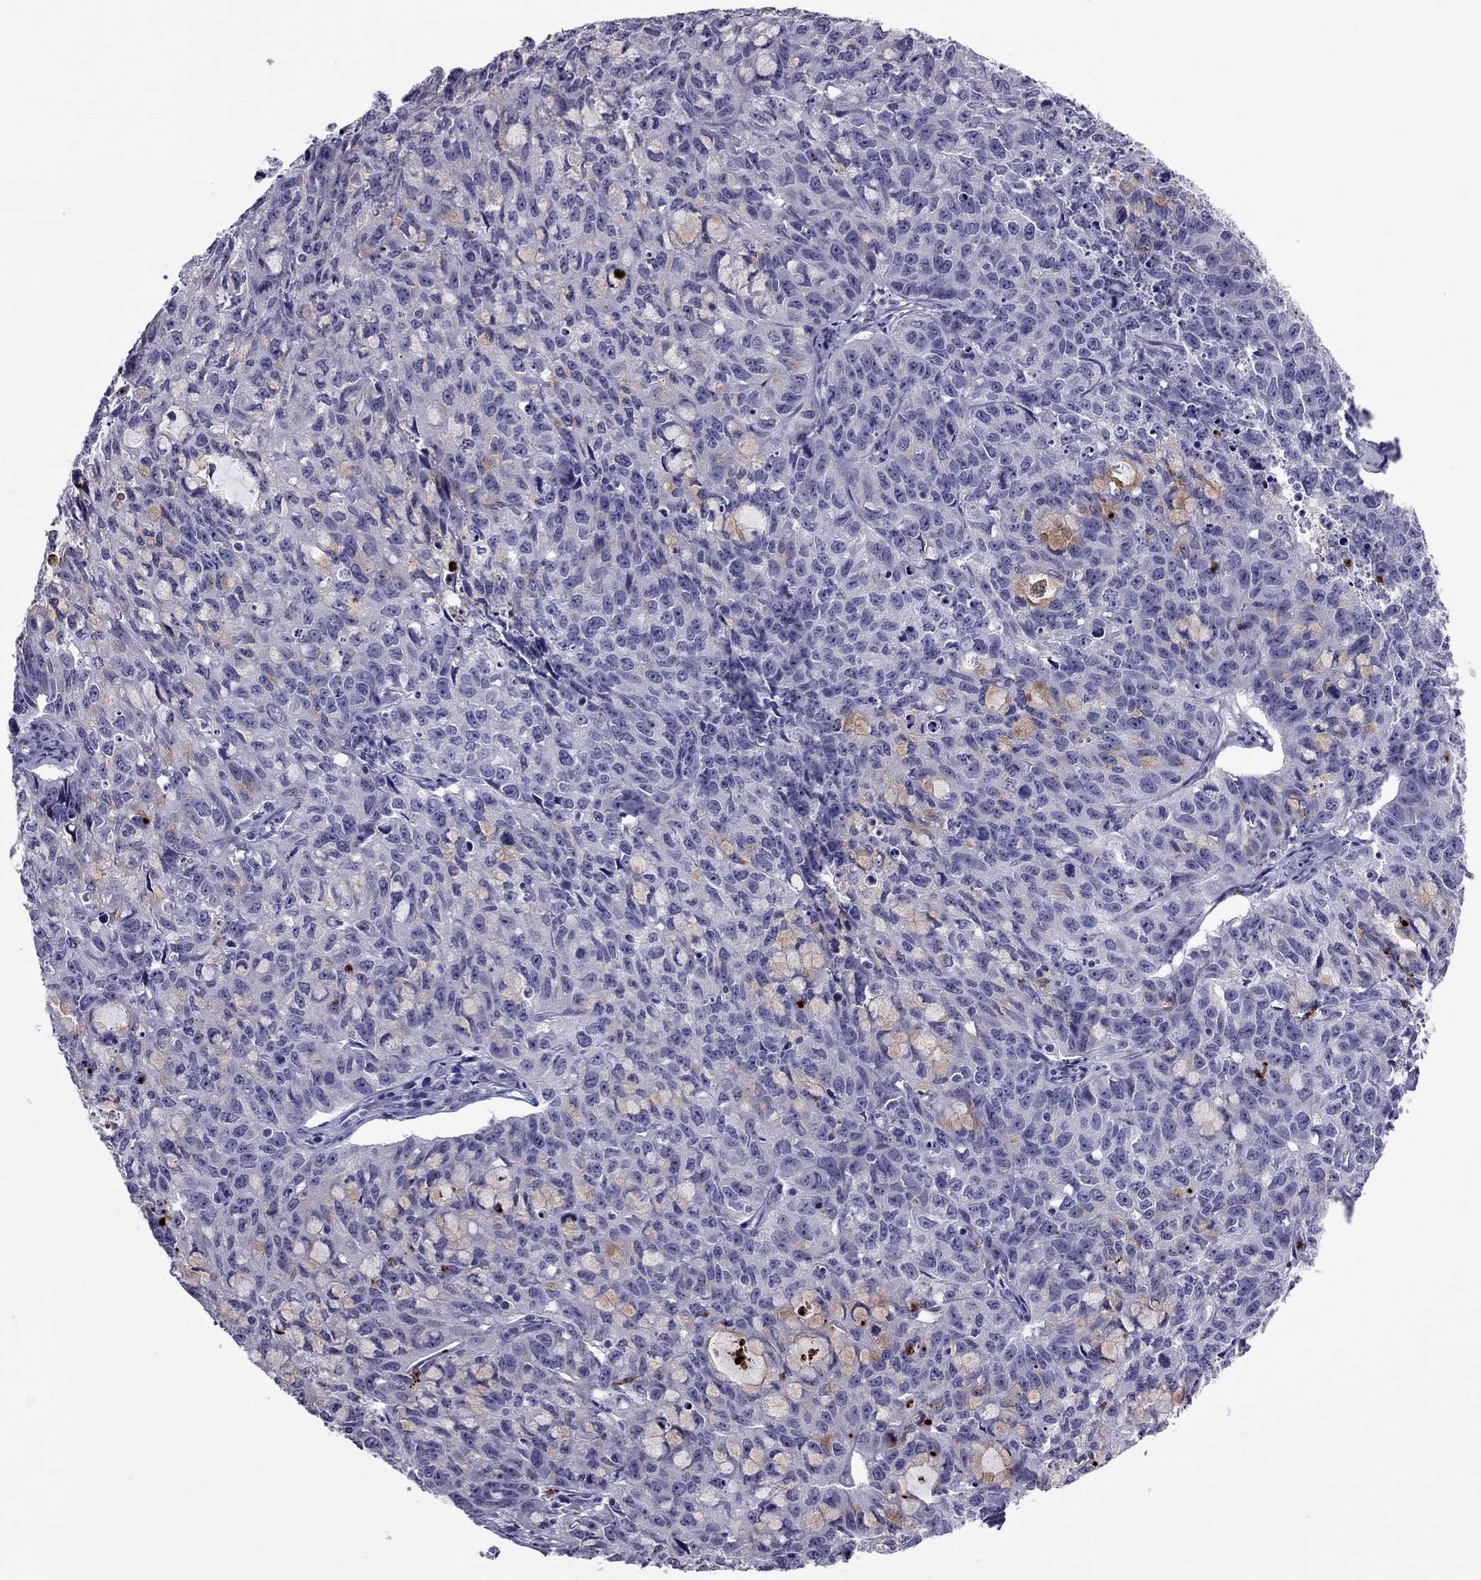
{"staining": {"intensity": "weak", "quantity": "<25%", "location": "cytoplasmic/membranous"}, "tissue": "cervical cancer", "cell_type": "Tumor cells", "image_type": "cancer", "snomed": [{"axis": "morphology", "description": "Squamous cell carcinoma, NOS"}, {"axis": "topography", "description": "Cervix"}], "caption": "Histopathology image shows no protein expression in tumor cells of cervical squamous cell carcinoma tissue.", "gene": "CCL27", "patient": {"sex": "female", "age": 28}}